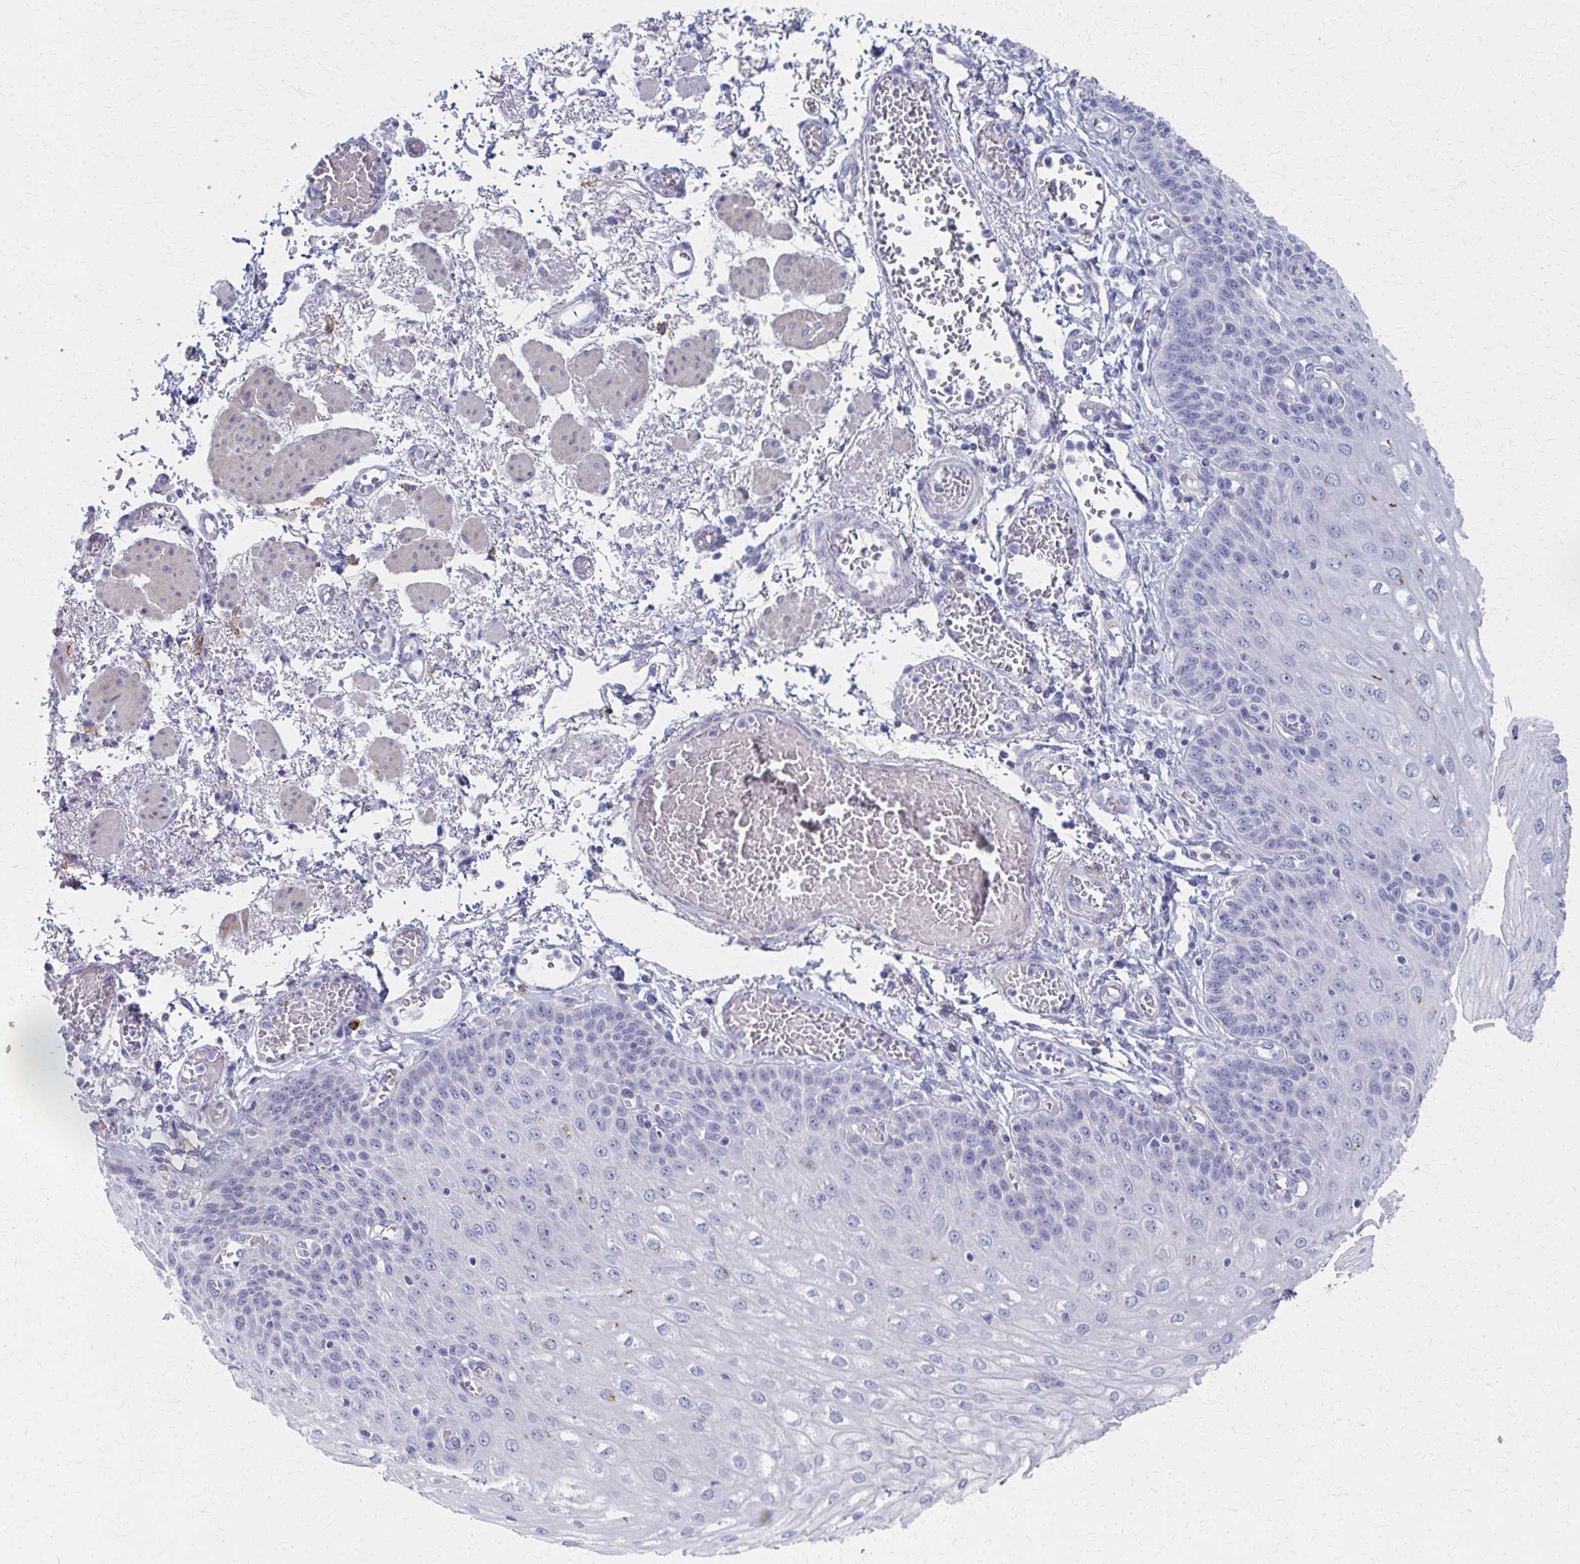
{"staining": {"intensity": "negative", "quantity": "none", "location": "none"}, "tissue": "esophagus", "cell_type": "Squamous epithelial cells", "image_type": "normal", "snomed": [{"axis": "morphology", "description": "Normal tissue, NOS"}, {"axis": "morphology", "description": "Adenocarcinoma, NOS"}, {"axis": "topography", "description": "Esophagus"}], "caption": "Human esophagus stained for a protein using immunohistochemistry shows no staining in squamous epithelial cells.", "gene": "MS4A2", "patient": {"sex": "male", "age": 81}}